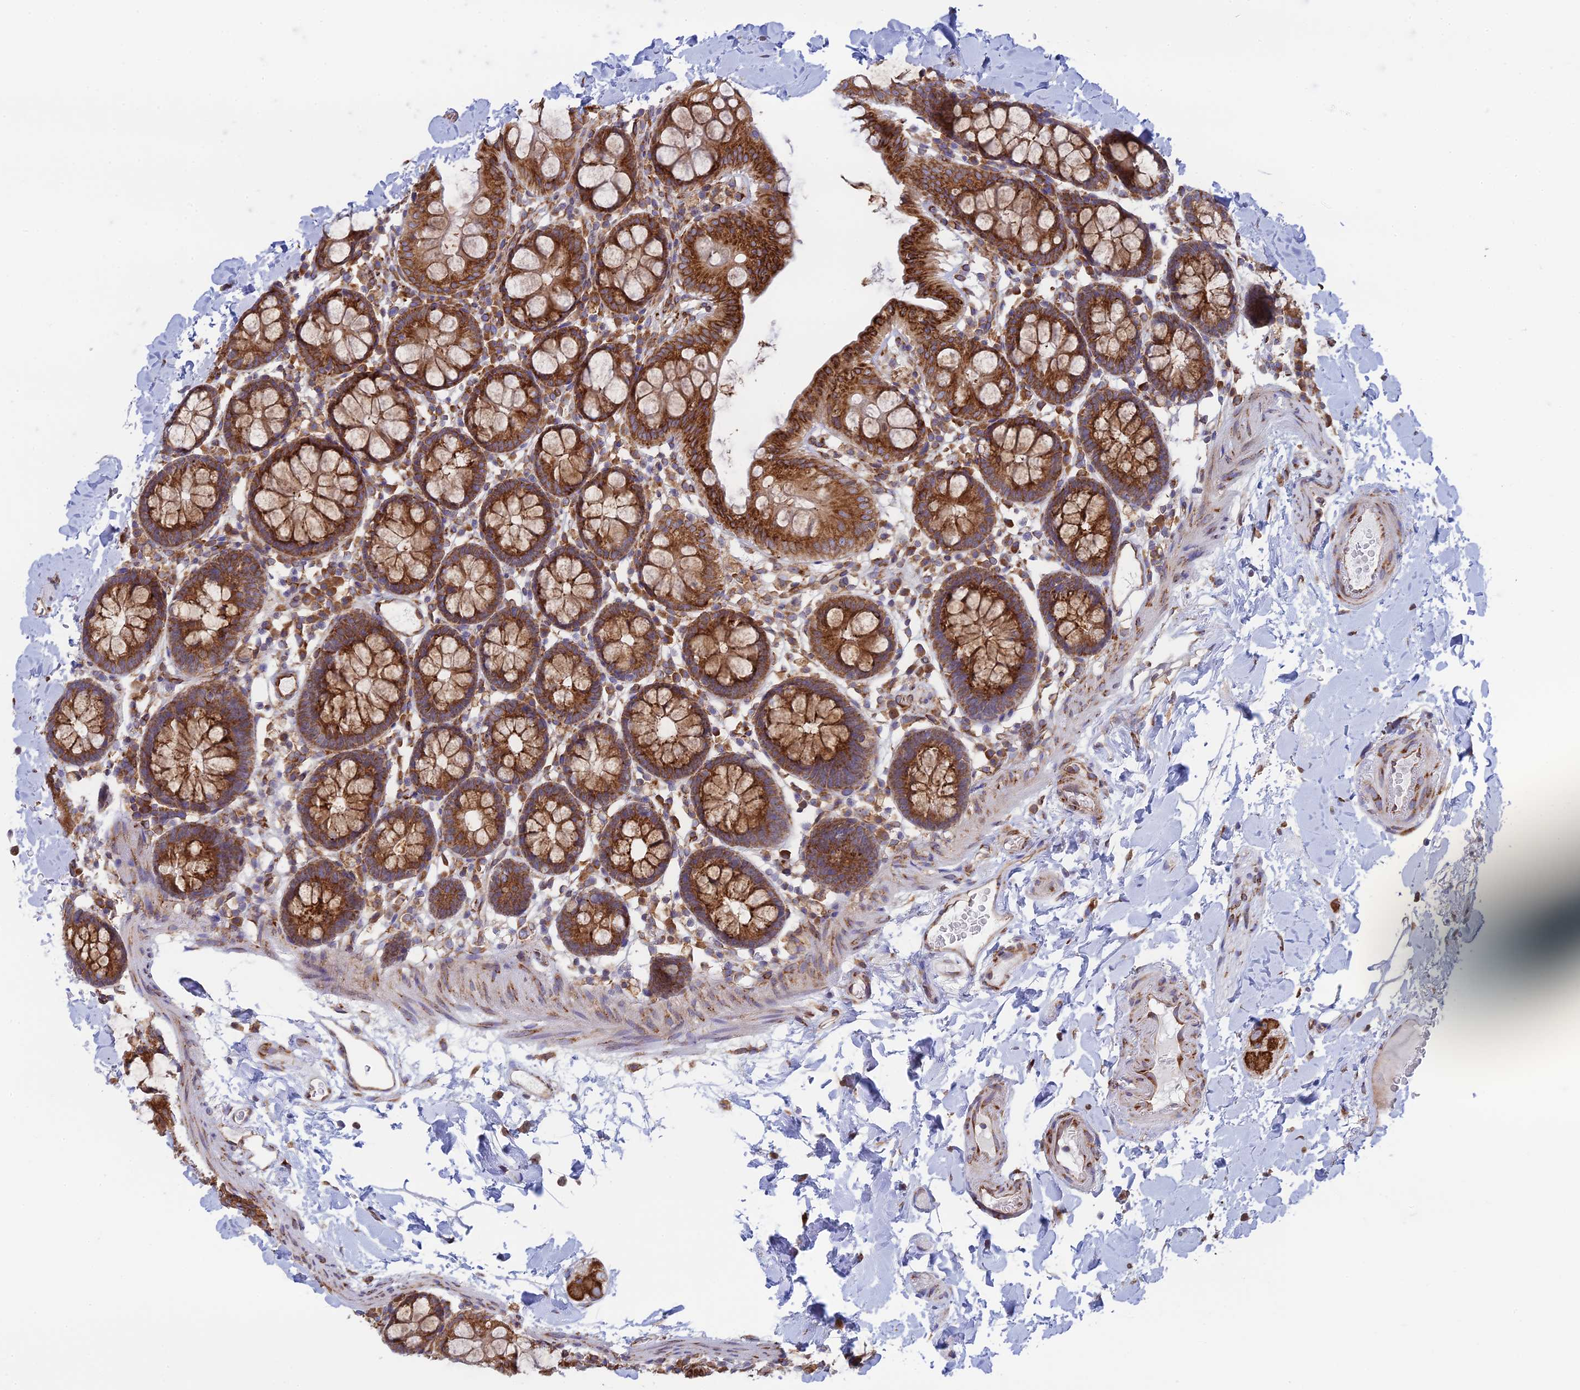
{"staining": {"intensity": "moderate", "quantity": ">75%", "location": "cytoplasmic/membranous"}, "tissue": "colon", "cell_type": "Endothelial cells", "image_type": "normal", "snomed": [{"axis": "morphology", "description": "Normal tissue, NOS"}, {"axis": "topography", "description": "Colon"}], "caption": "This histopathology image demonstrates immunohistochemistry staining of benign colon, with medium moderate cytoplasmic/membranous expression in approximately >75% of endothelial cells.", "gene": "CCDC69", "patient": {"sex": "male", "age": 75}}